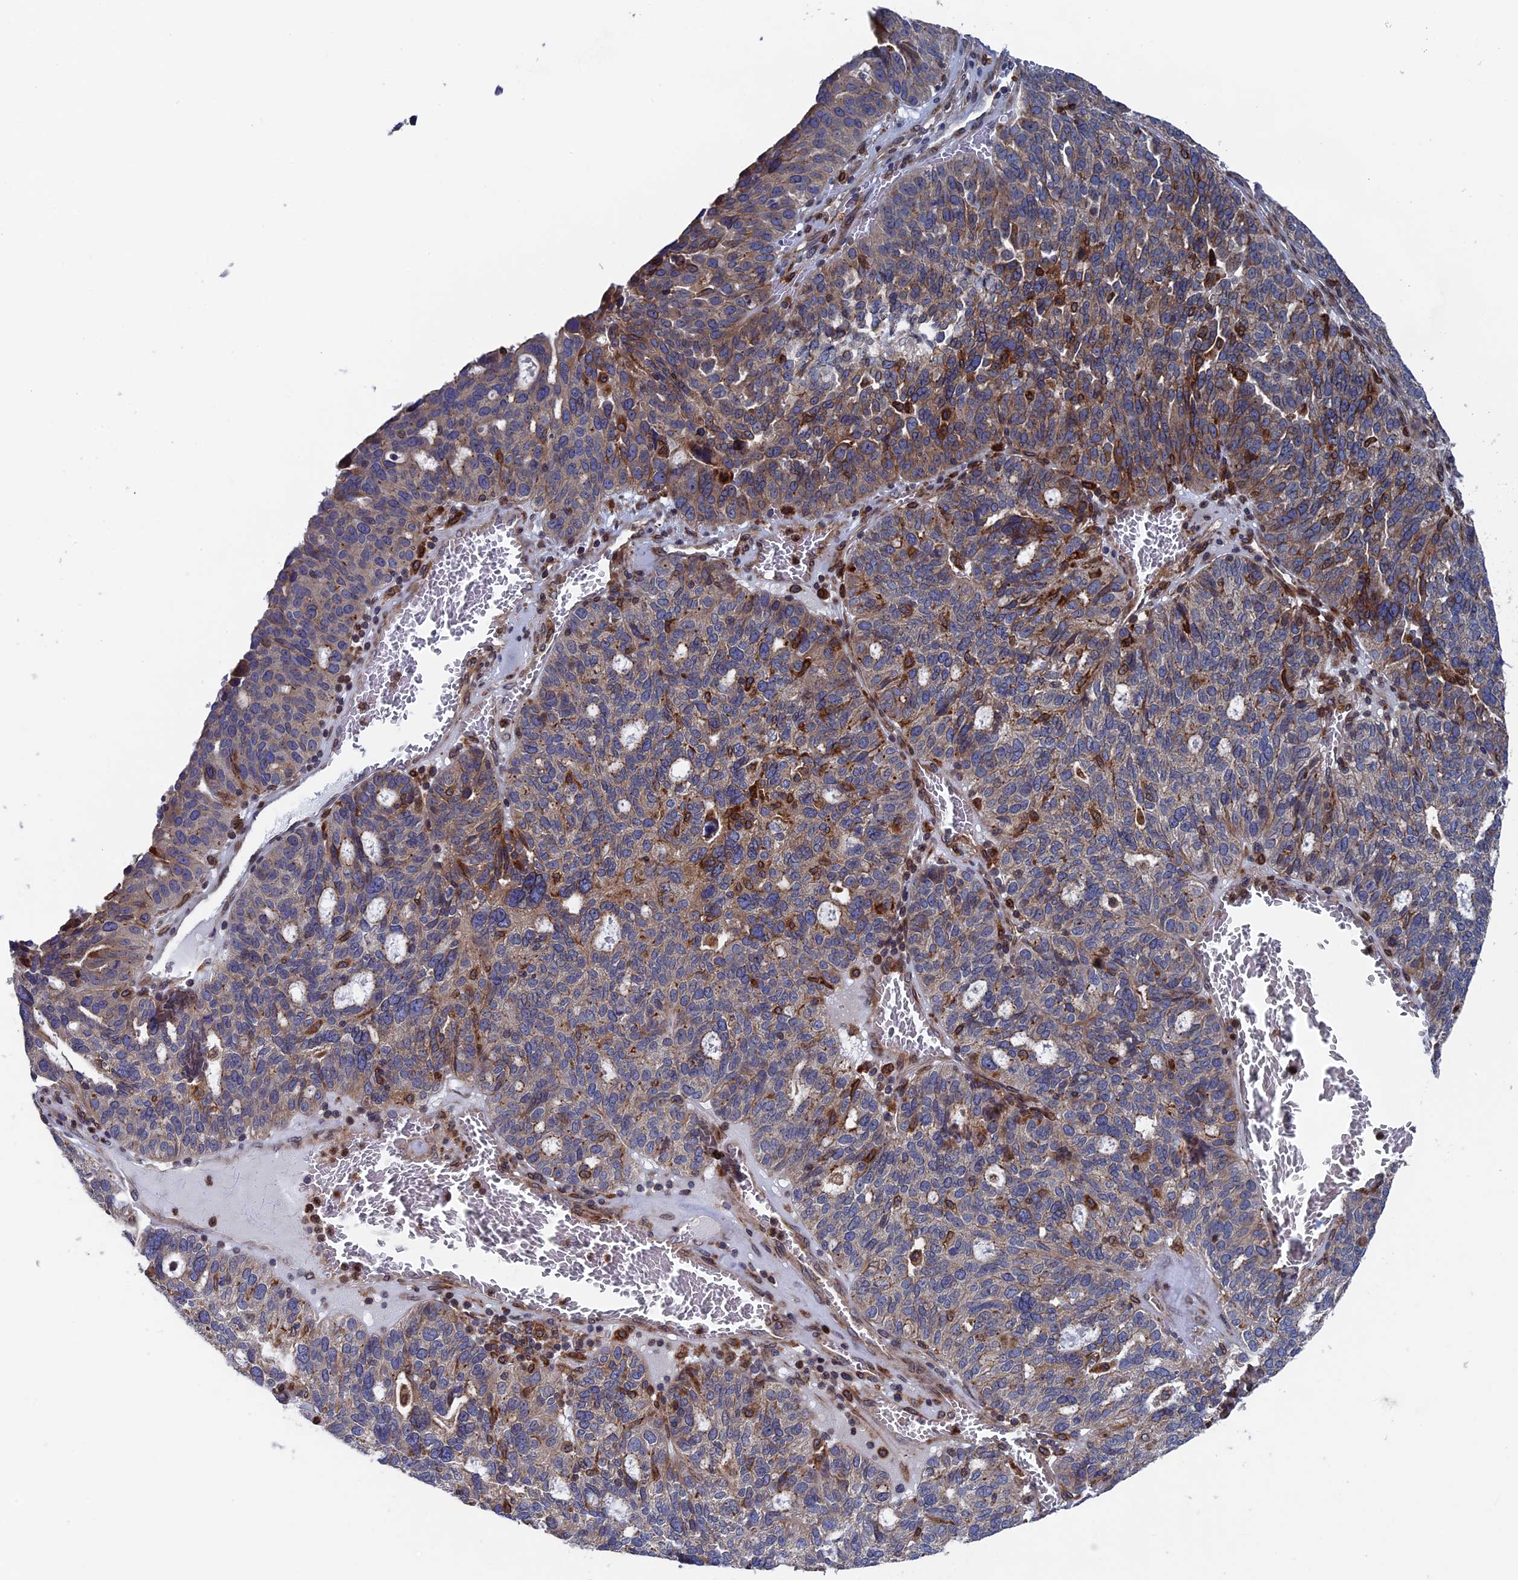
{"staining": {"intensity": "moderate", "quantity": "25%-75%", "location": "cytoplasmic/membranous"}, "tissue": "ovarian cancer", "cell_type": "Tumor cells", "image_type": "cancer", "snomed": [{"axis": "morphology", "description": "Cystadenocarcinoma, serous, NOS"}, {"axis": "topography", "description": "Ovary"}], "caption": "Approximately 25%-75% of tumor cells in ovarian serous cystadenocarcinoma show moderate cytoplasmic/membranous protein positivity as visualized by brown immunohistochemical staining.", "gene": "RPUSD1", "patient": {"sex": "female", "age": 59}}